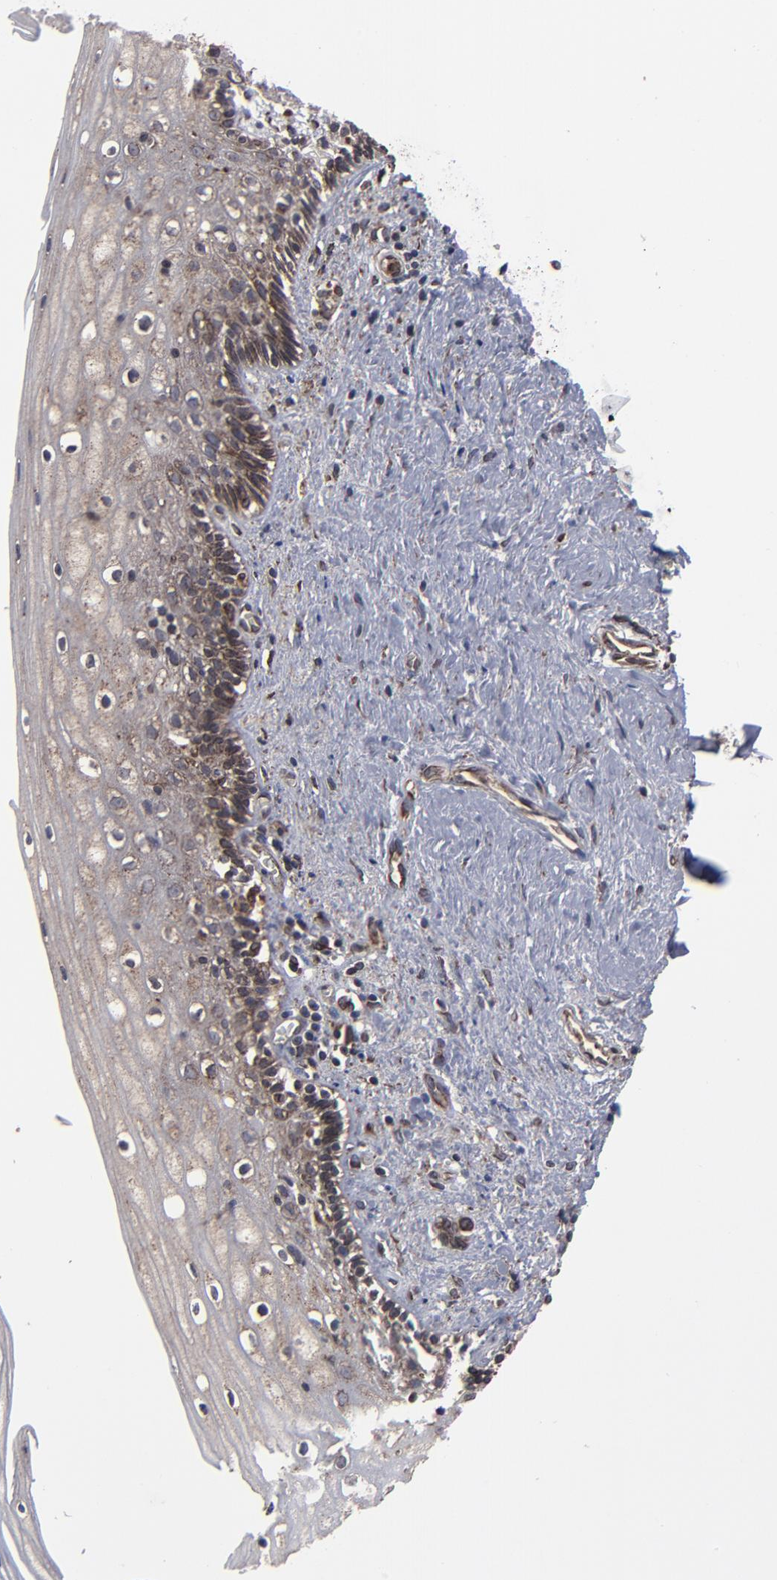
{"staining": {"intensity": "moderate", "quantity": "25%-75%", "location": "cytoplasmic/membranous"}, "tissue": "vagina", "cell_type": "Squamous epithelial cells", "image_type": "normal", "snomed": [{"axis": "morphology", "description": "Normal tissue, NOS"}, {"axis": "topography", "description": "Vagina"}], "caption": "DAB immunohistochemical staining of normal vagina displays moderate cytoplasmic/membranous protein positivity in about 25%-75% of squamous epithelial cells. The staining was performed using DAB, with brown indicating positive protein expression. Nuclei are stained blue with hematoxylin.", "gene": "CNIH1", "patient": {"sex": "female", "age": 46}}